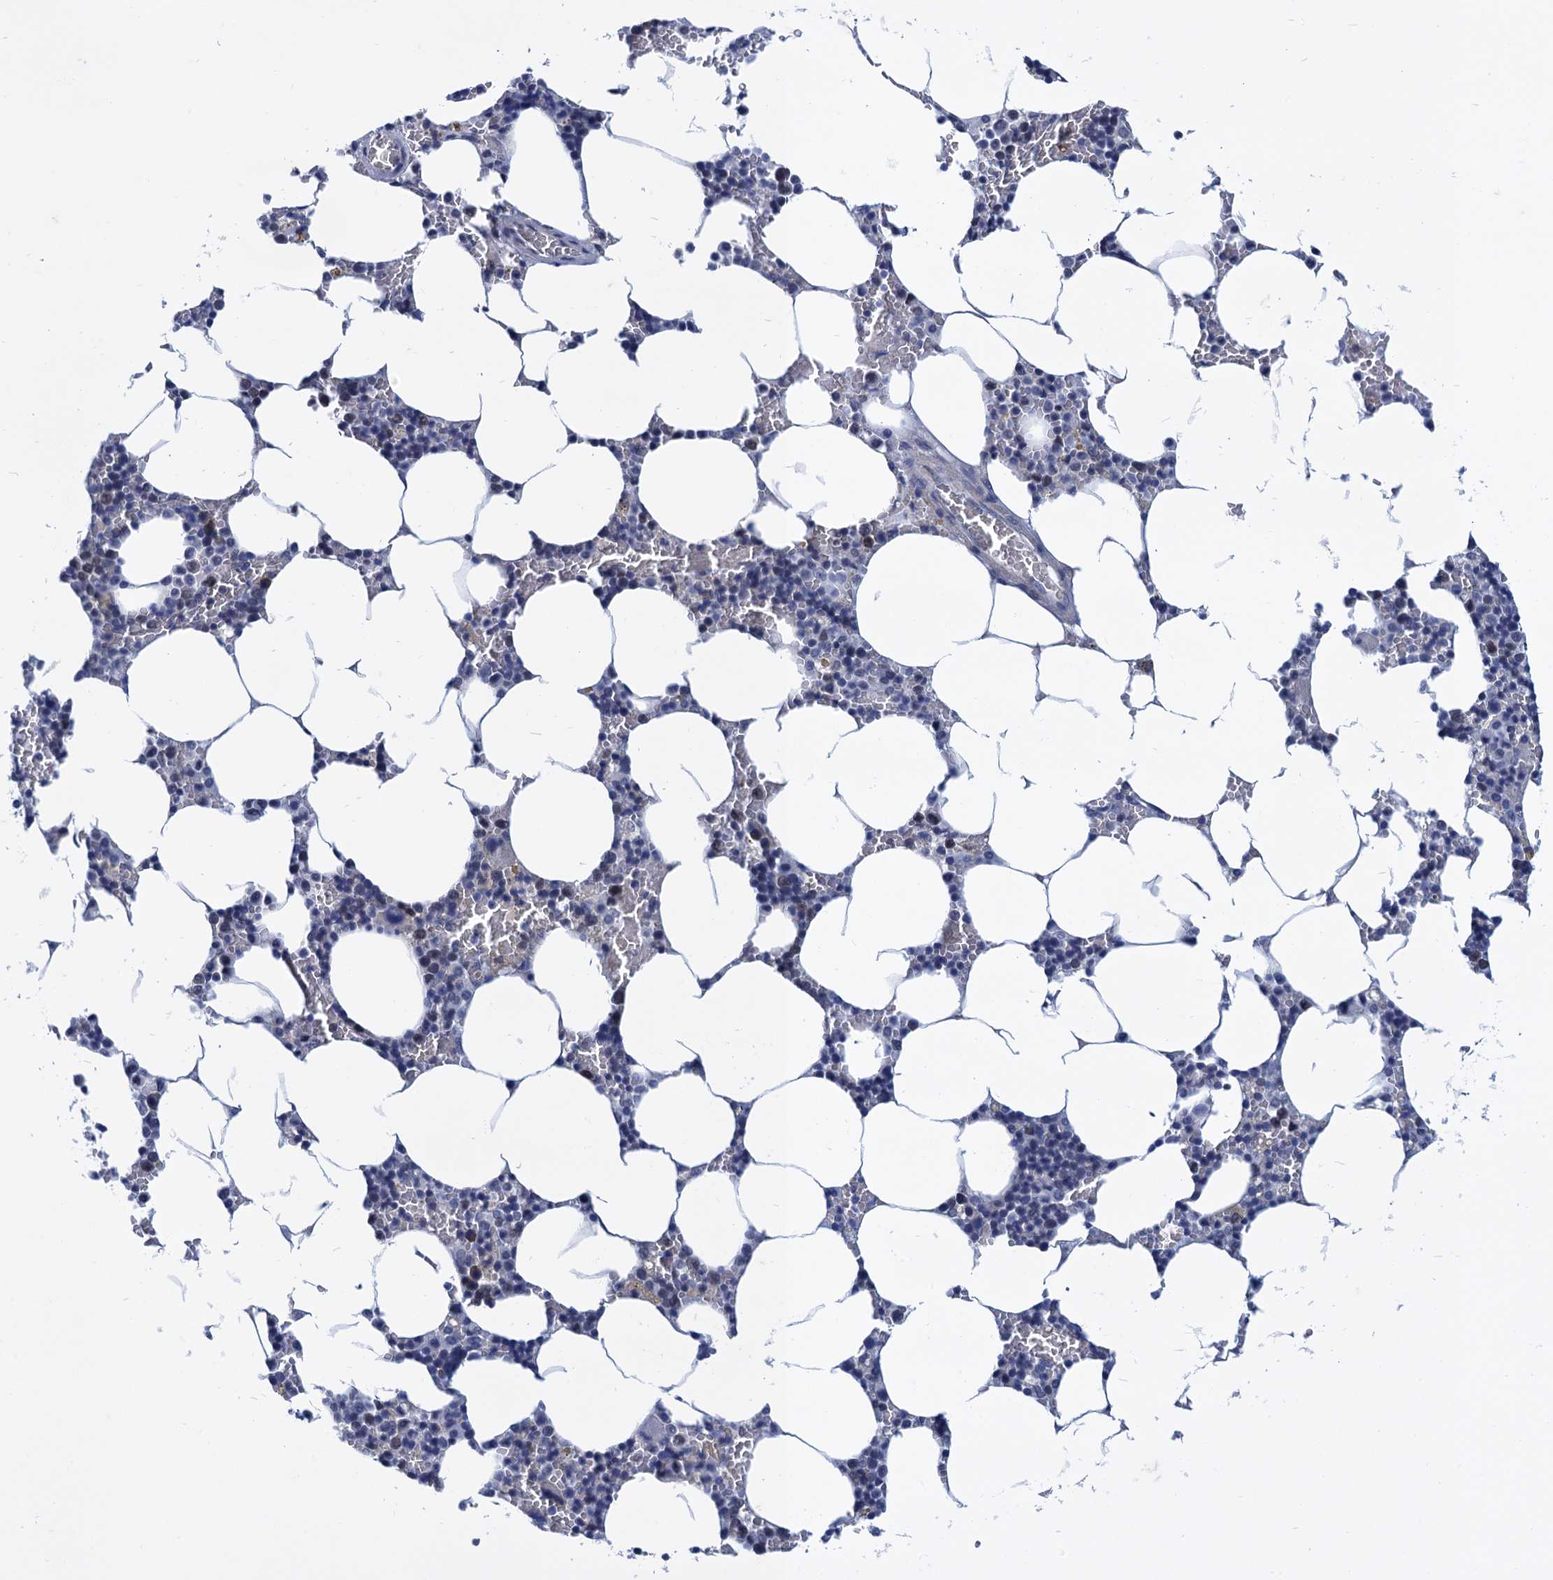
{"staining": {"intensity": "moderate", "quantity": "<25%", "location": "nuclear"}, "tissue": "bone marrow", "cell_type": "Hematopoietic cells", "image_type": "normal", "snomed": [{"axis": "morphology", "description": "Normal tissue, NOS"}, {"axis": "topography", "description": "Bone marrow"}], "caption": "An image of human bone marrow stained for a protein displays moderate nuclear brown staining in hematopoietic cells.", "gene": "GINS3", "patient": {"sex": "male", "age": 70}}